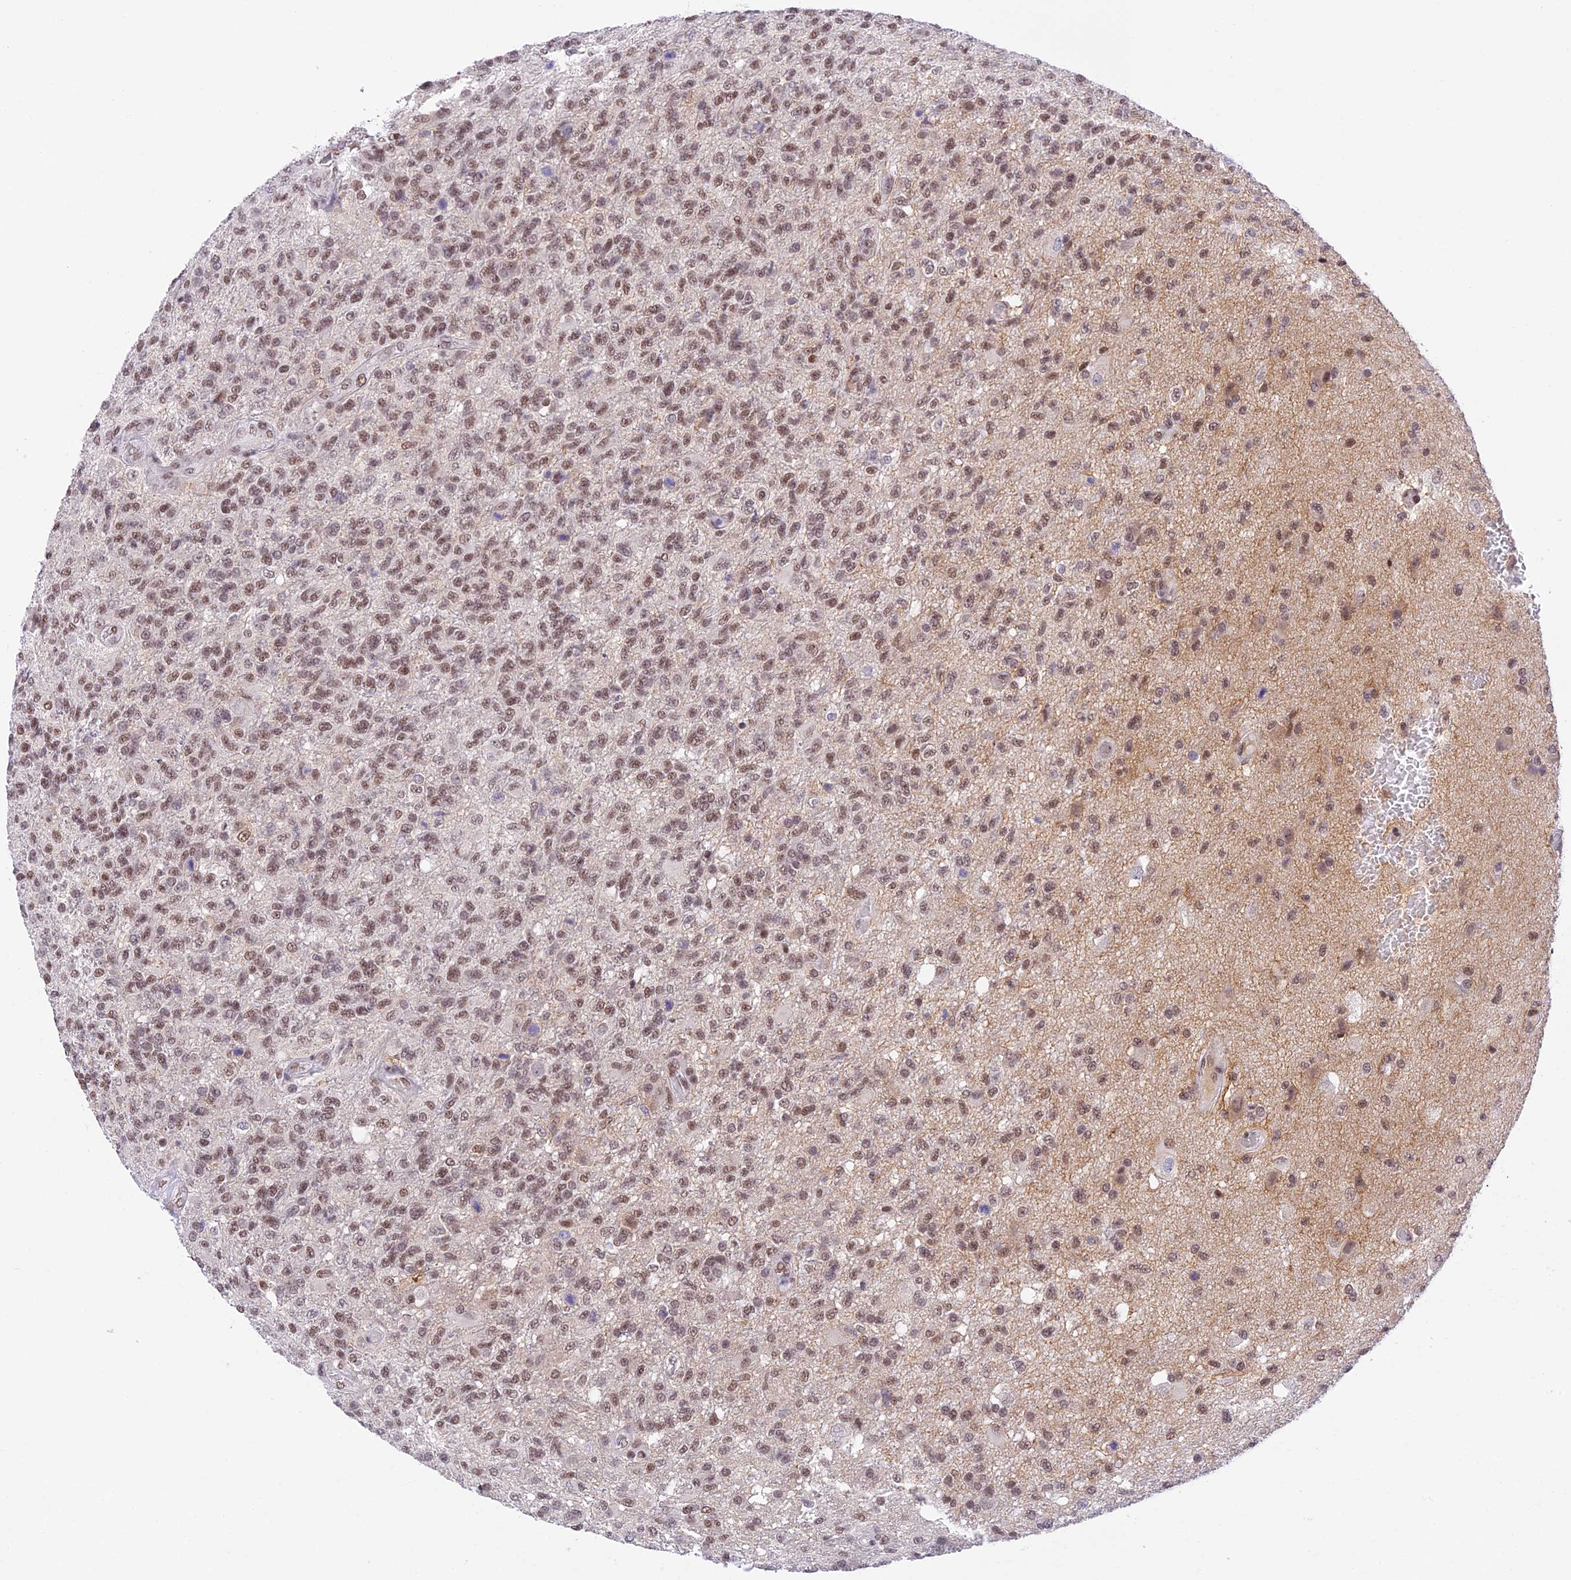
{"staining": {"intensity": "moderate", "quantity": ">75%", "location": "nuclear"}, "tissue": "glioma", "cell_type": "Tumor cells", "image_type": "cancer", "snomed": [{"axis": "morphology", "description": "Glioma, malignant, High grade"}, {"axis": "topography", "description": "Brain"}], "caption": "The image exhibits staining of malignant high-grade glioma, revealing moderate nuclear protein staining (brown color) within tumor cells. (IHC, brightfield microscopy, high magnification).", "gene": "THAP11", "patient": {"sex": "male", "age": 56}}